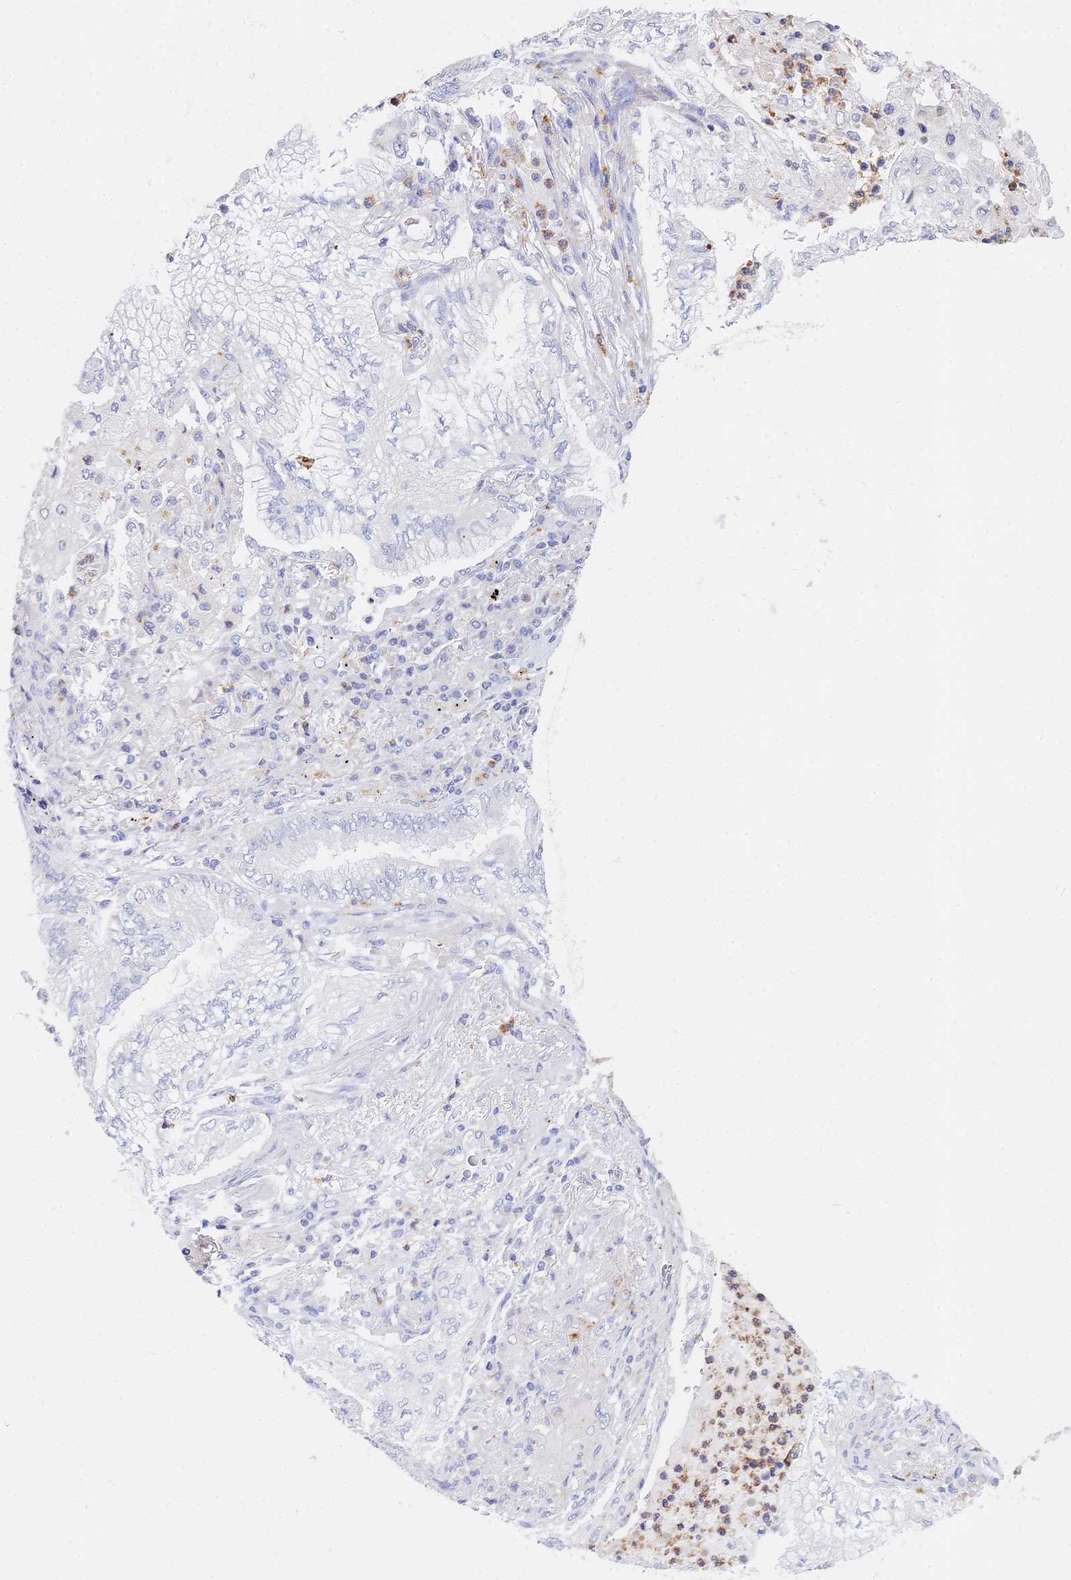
{"staining": {"intensity": "negative", "quantity": "none", "location": "none"}, "tissue": "lung cancer", "cell_type": "Tumor cells", "image_type": "cancer", "snomed": [{"axis": "morphology", "description": "Adenocarcinoma, NOS"}, {"axis": "topography", "description": "Lung"}], "caption": "This is an immunohistochemistry histopathology image of human adenocarcinoma (lung). There is no expression in tumor cells.", "gene": "VWC2L", "patient": {"sex": "female", "age": 70}}